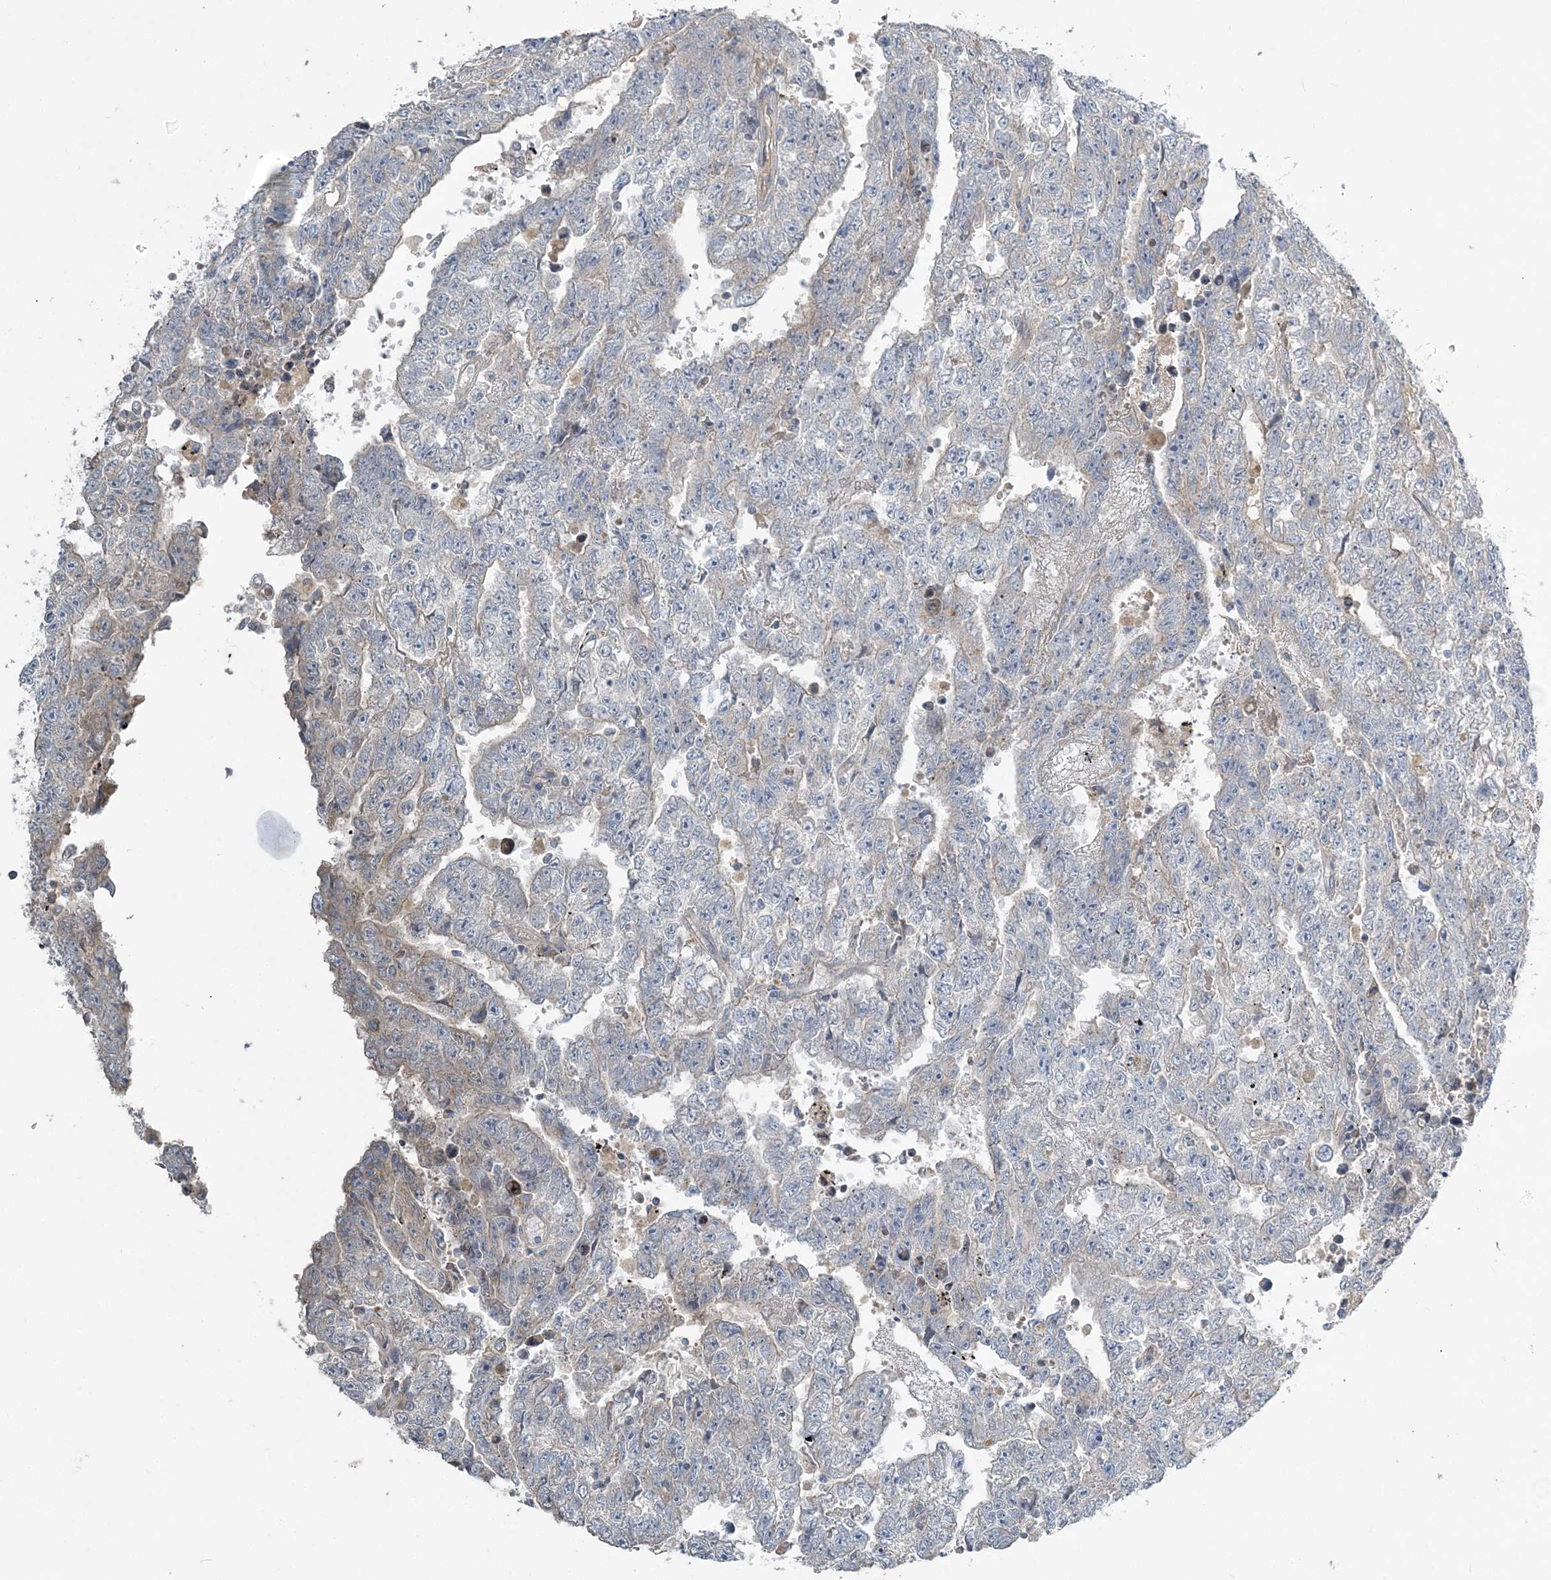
{"staining": {"intensity": "negative", "quantity": "none", "location": "none"}, "tissue": "testis cancer", "cell_type": "Tumor cells", "image_type": "cancer", "snomed": [{"axis": "morphology", "description": "Carcinoma, Embryonal, NOS"}, {"axis": "topography", "description": "Testis"}], "caption": "A photomicrograph of human testis cancer (embryonal carcinoma) is negative for staining in tumor cells. Brightfield microscopy of IHC stained with DAB (brown) and hematoxylin (blue), captured at high magnification.", "gene": "SLC4A10", "patient": {"sex": "male", "age": 25}}